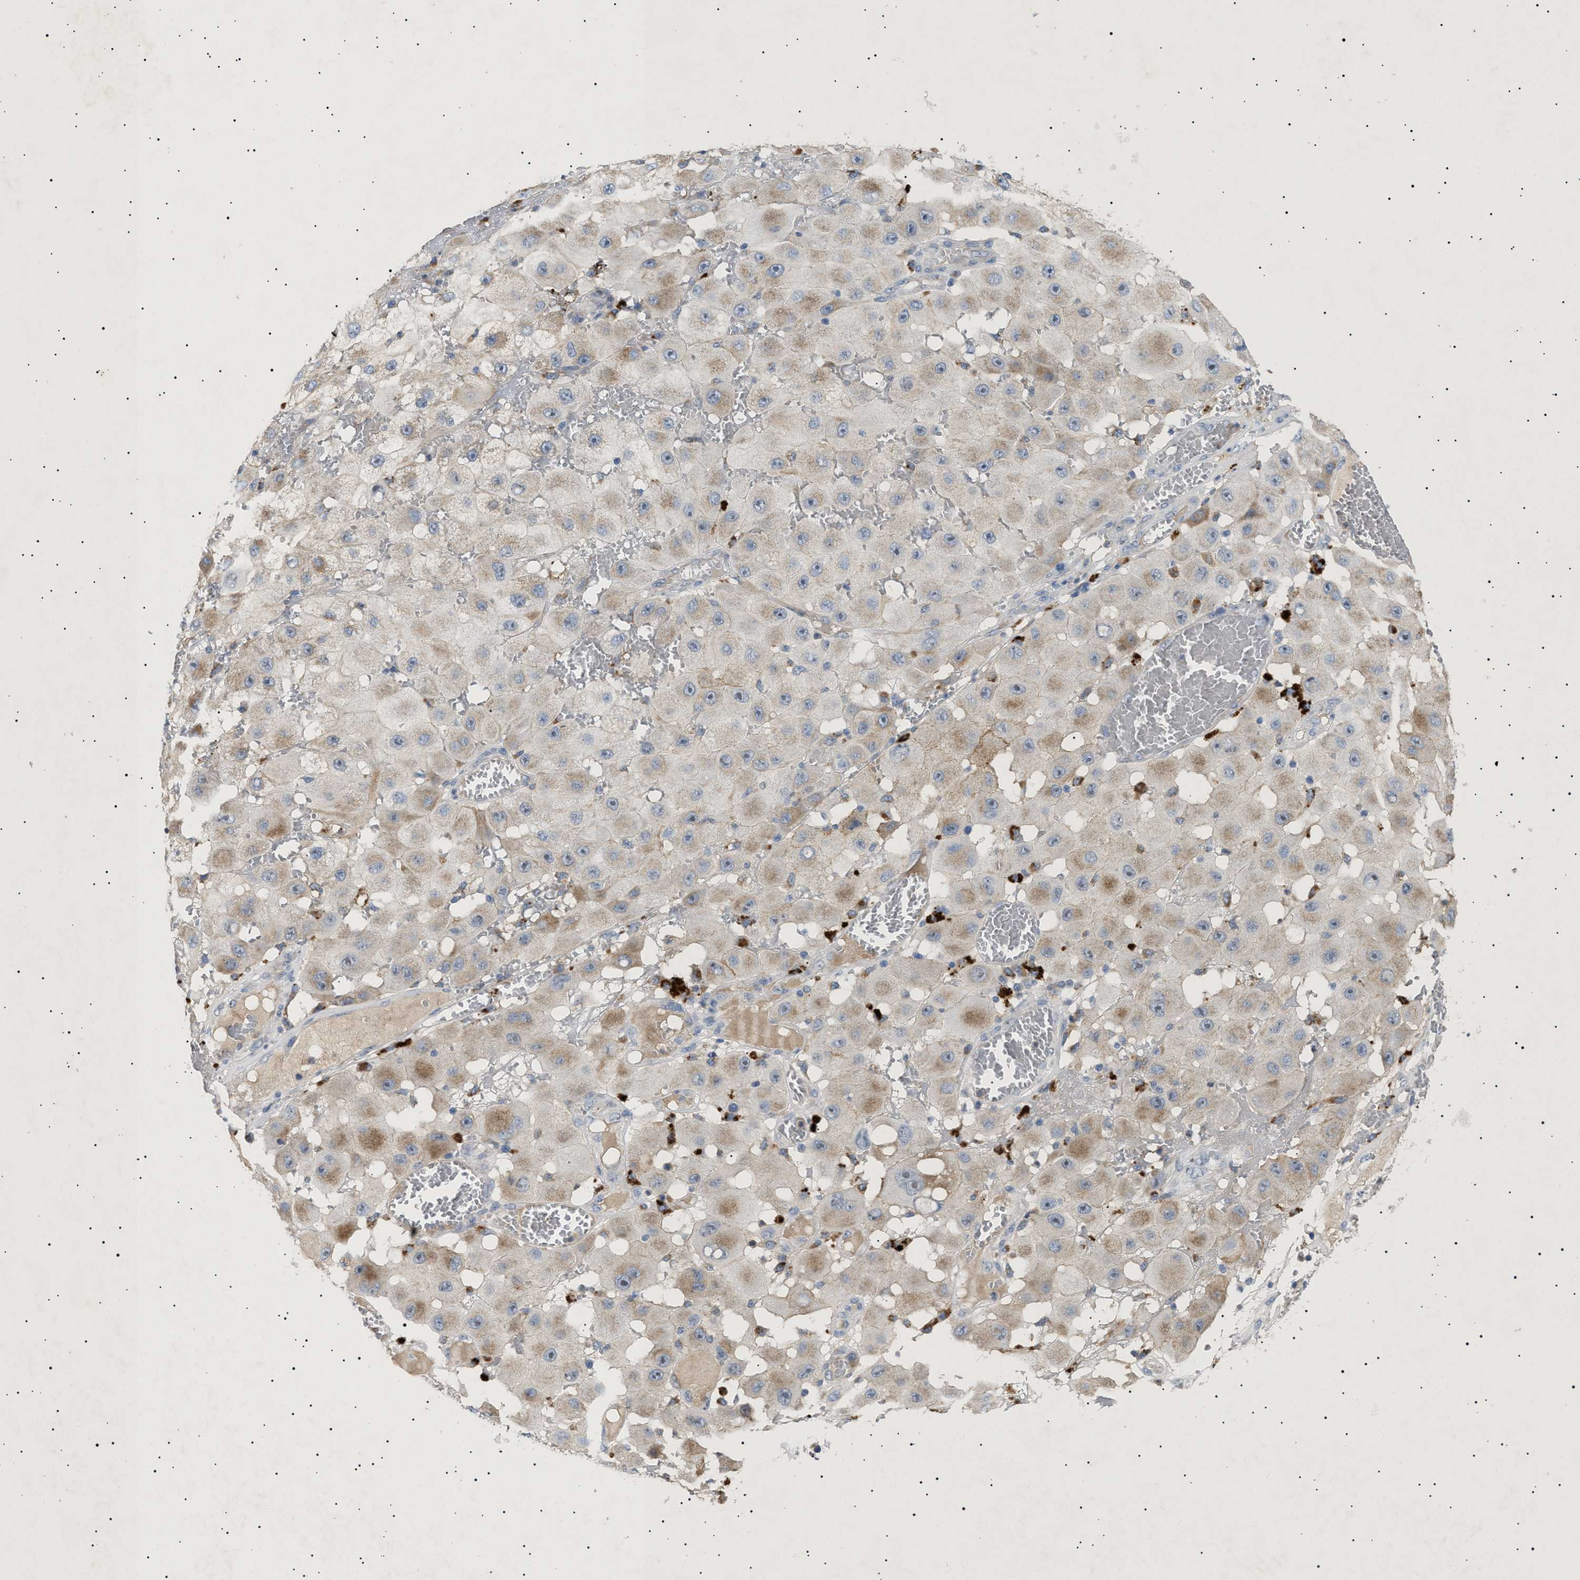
{"staining": {"intensity": "weak", "quantity": "25%-75%", "location": "cytoplasmic/membranous"}, "tissue": "melanoma", "cell_type": "Tumor cells", "image_type": "cancer", "snomed": [{"axis": "morphology", "description": "Malignant melanoma, NOS"}, {"axis": "topography", "description": "Skin"}], "caption": "This is an image of immunohistochemistry staining of melanoma, which shows weak expression in the cytoplasmic/membranous of tumor cells.", "gene": "SIRT5", "patient": {"sex": "female", "age": 81}}